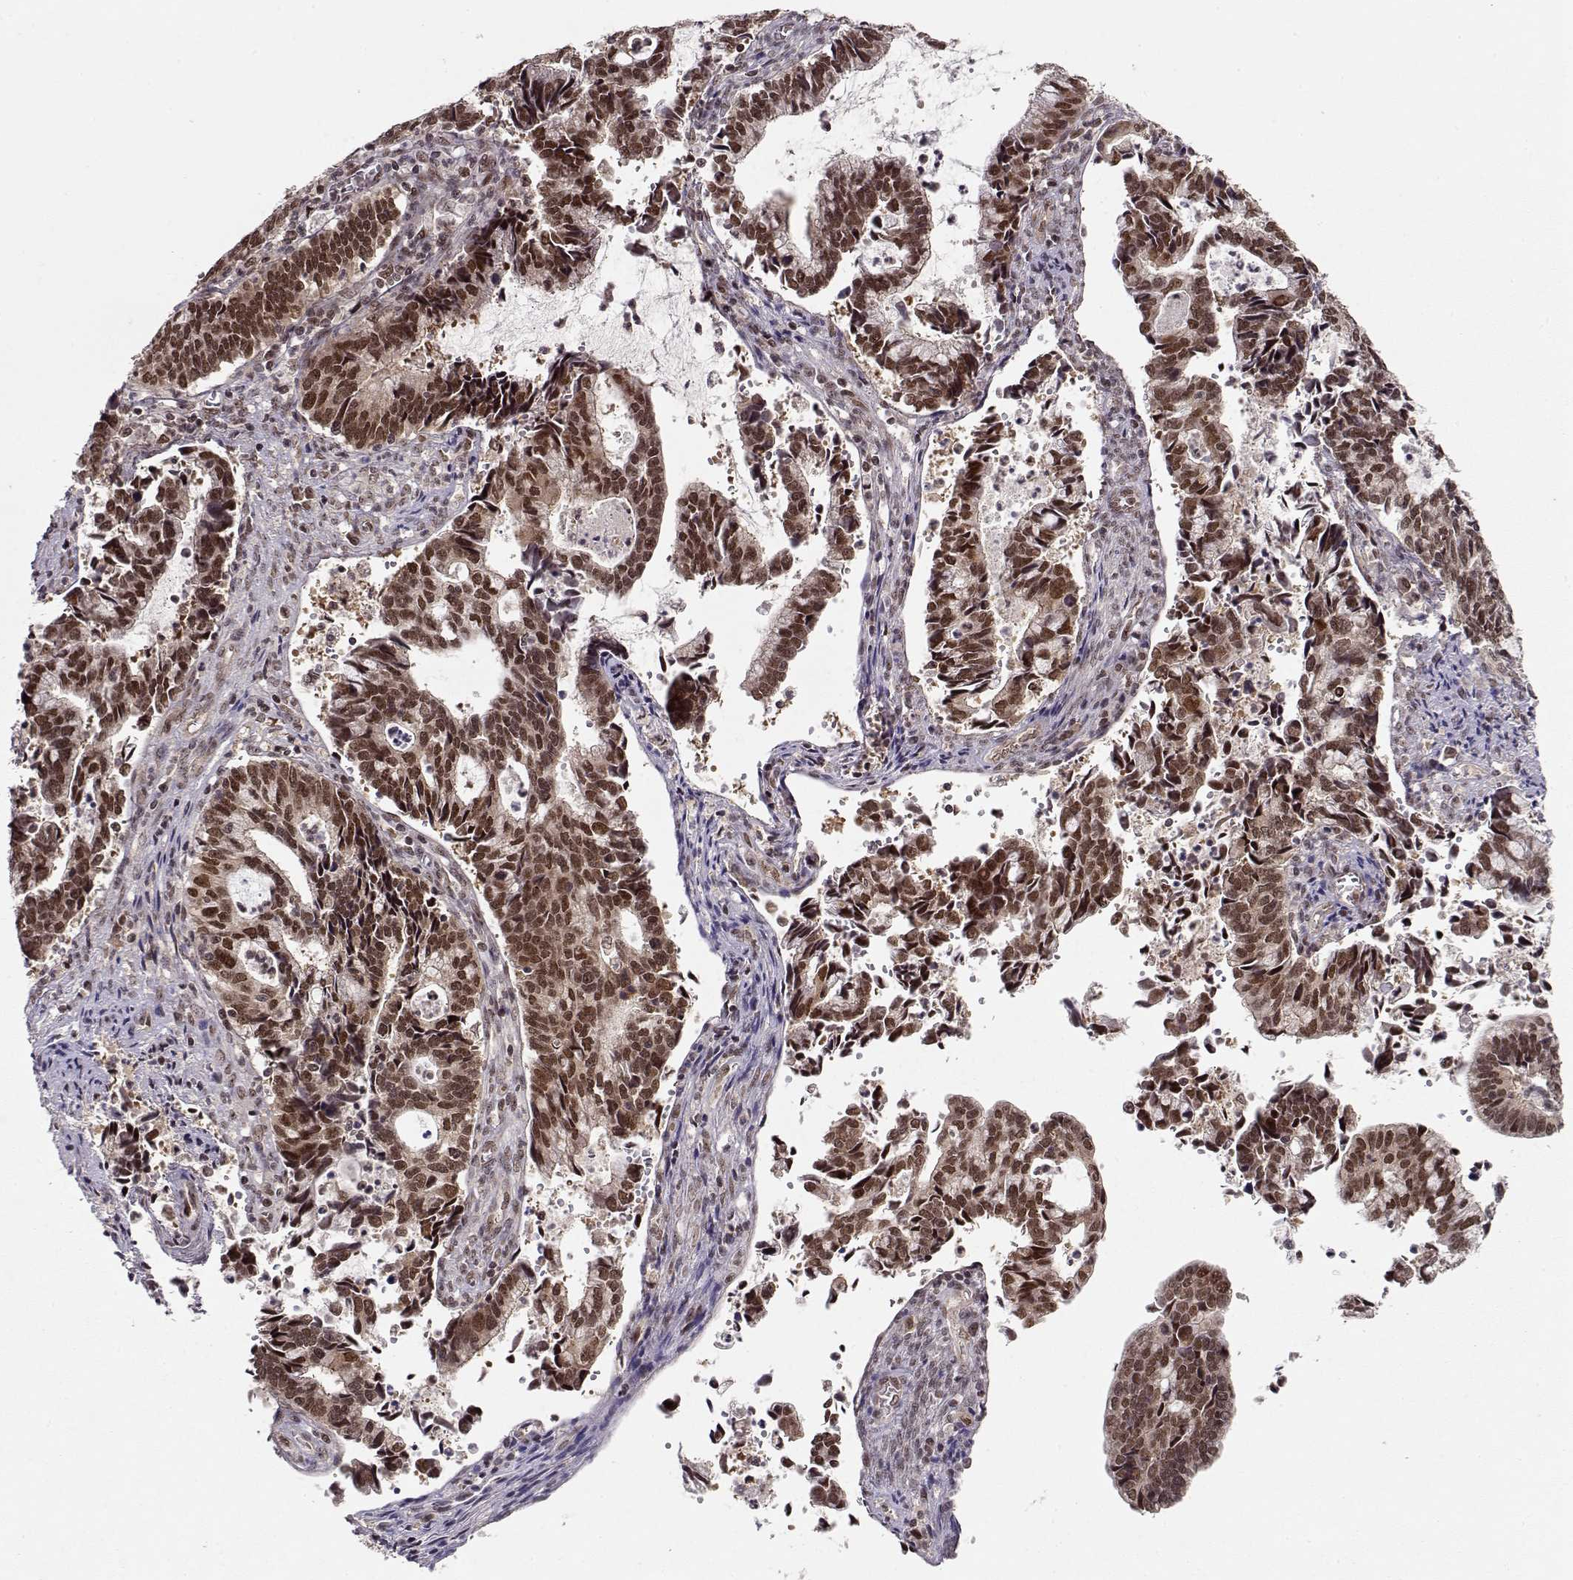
{"staining": {"intensity": "moderate", "quantity": ">75%", "location": "nuclear"}, "tissue": "cervical cancer", "cell_type": "Tumor cells", "image_type": "cancer", "snomed": [{"axis": "morphology", "description": "Adenocarcinoma, NOS"}, {"axis": "topography", "description": "Cervix"}], "caption": "High-magnification brightfield microscopy of cervical cancer stained with DAB (3,3'-diaminobenzidine) (brown) and counterstained with hematoxylin (blue). tumor cells exhibit moderate nuclear expression is seen in approximately>75% of cells.", "gene": "CSNK2A1", "patient": {"sex": "female", "age": 42}}